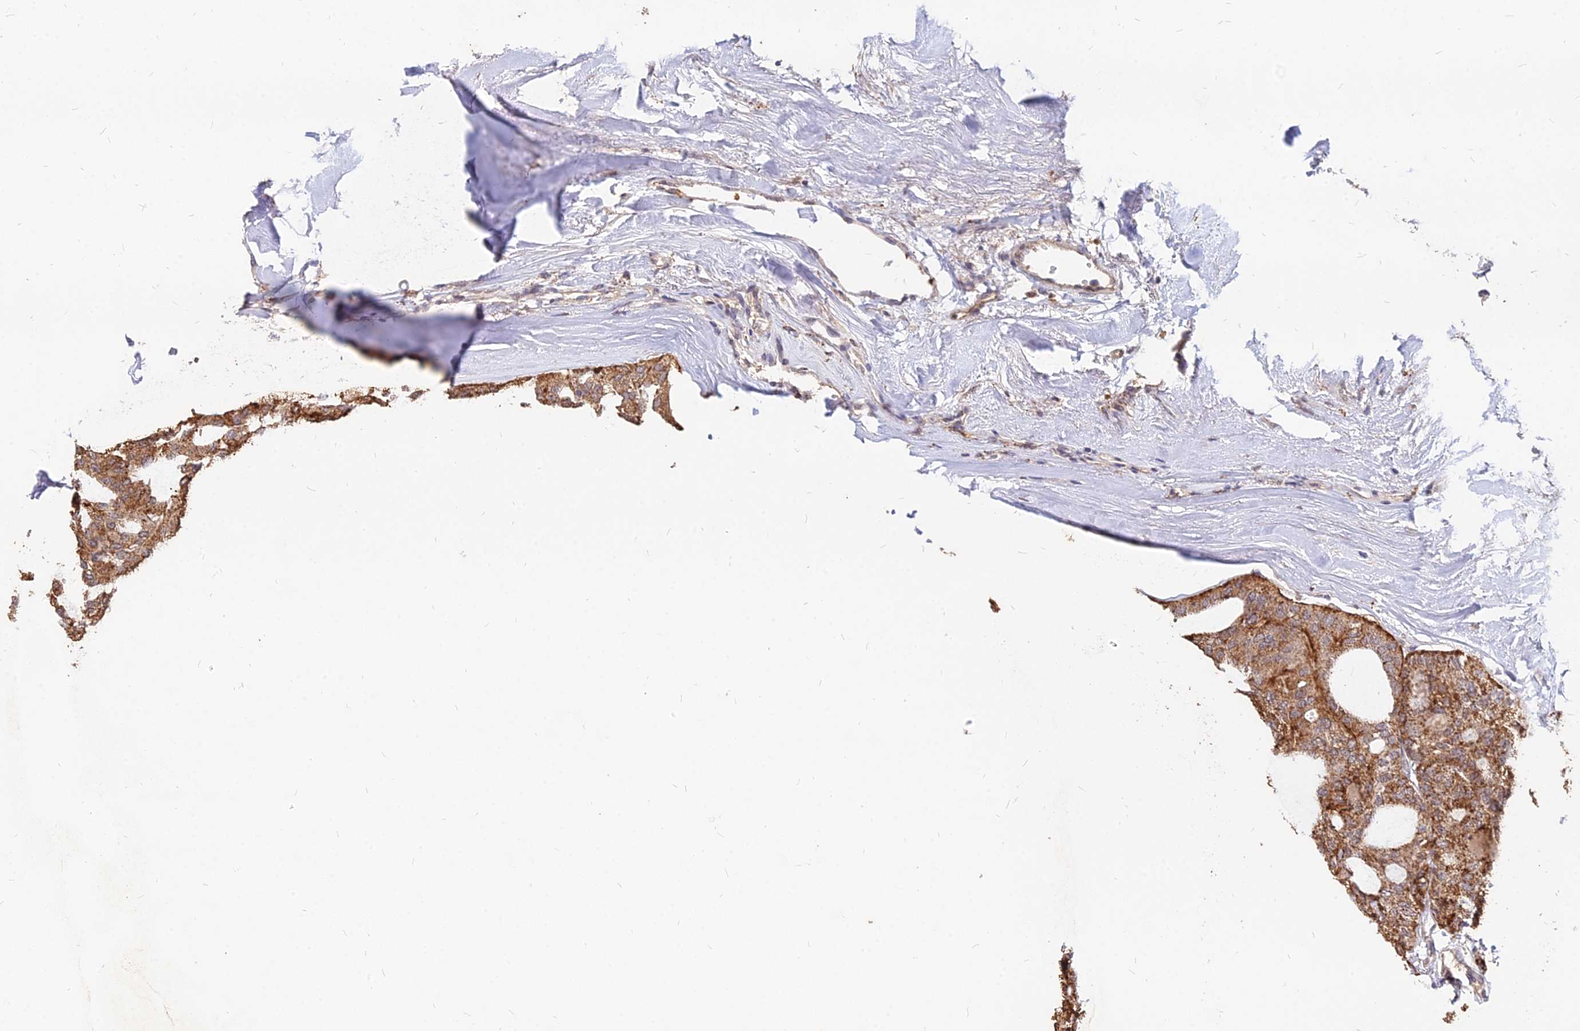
{"staining": {"intensity": "moderate", "quantity": ">75%", "location": "cytoplasmic/membranous"}, "tissue": "thyroid cancer", "cell_type": "Tumor cells", "image_type": "cancer", "snomed": [{"axis": "morphology", "description": "Follicular adenoma carcinoma, NOS"}, {"axis": "topography", "description": "Thyroid gland"}], "caption": "Brown immunohistochemical staining in human thyroid cancer exhibits moderate cytoplasmic/membranous staining in about >75% of tumor cells.", "gene": "C11orf68", "patient": {"sex": "male", "age": 75}}